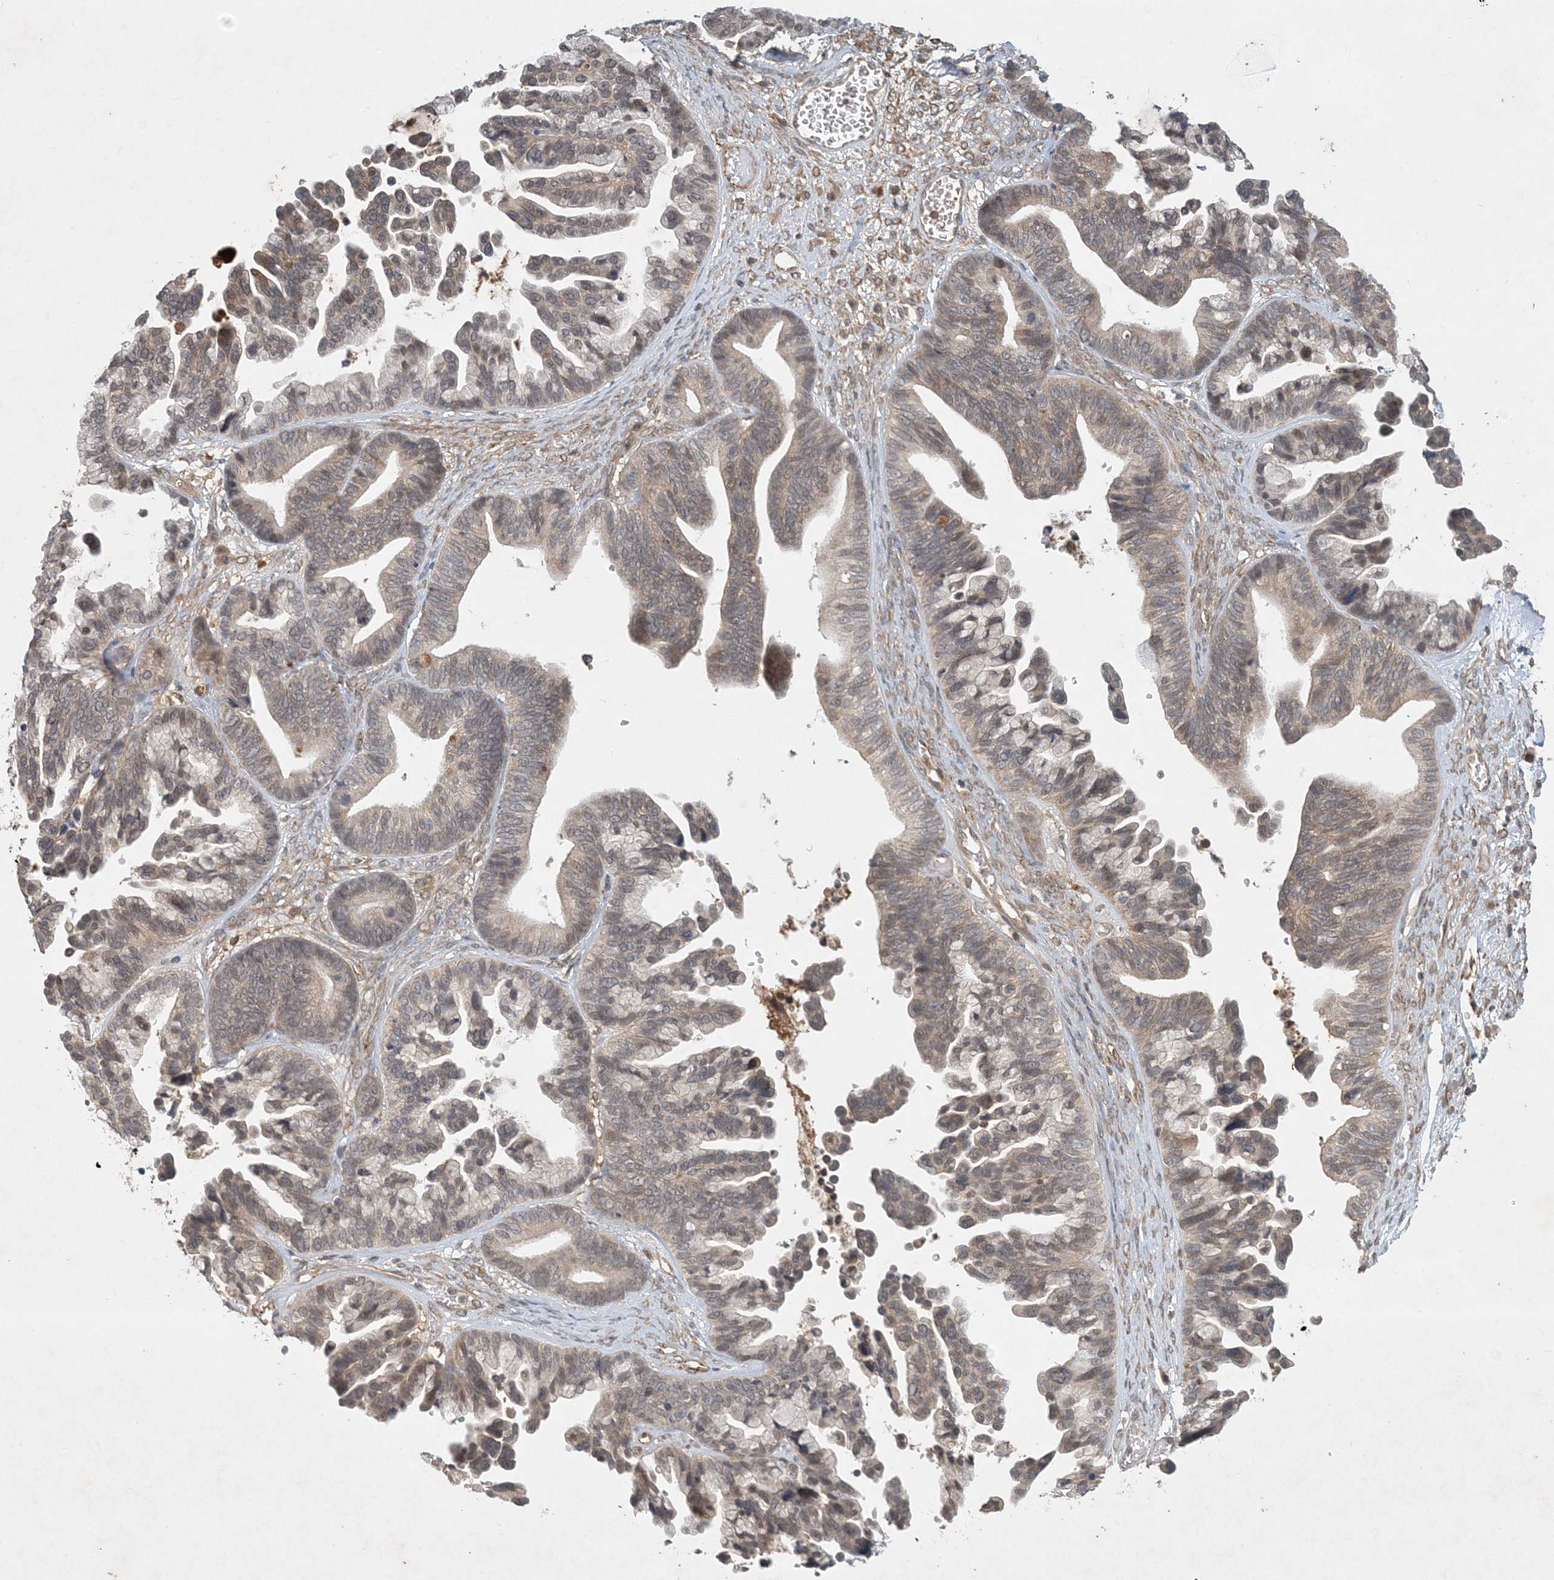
{"staining": {"intensity": "weak", "quantity": "<25%", "location": "cytoplasmic/membranous"}, "tissue": "ovarian cancer", "cell_type": "Tumor cells", "image_type": "cancer", "snomed": [{"axis": "morphology", "description": "Cystadenocarcinoma, serous, NOS"}, {"axis": "topography", "description": "Ovary"}], "caption": "Human ovarian cancer stained for a protein using IHC shows no positivity in tumor cells.", "gene": "ZCCHC4", "patient": {"sex": "female", "age": 56}}